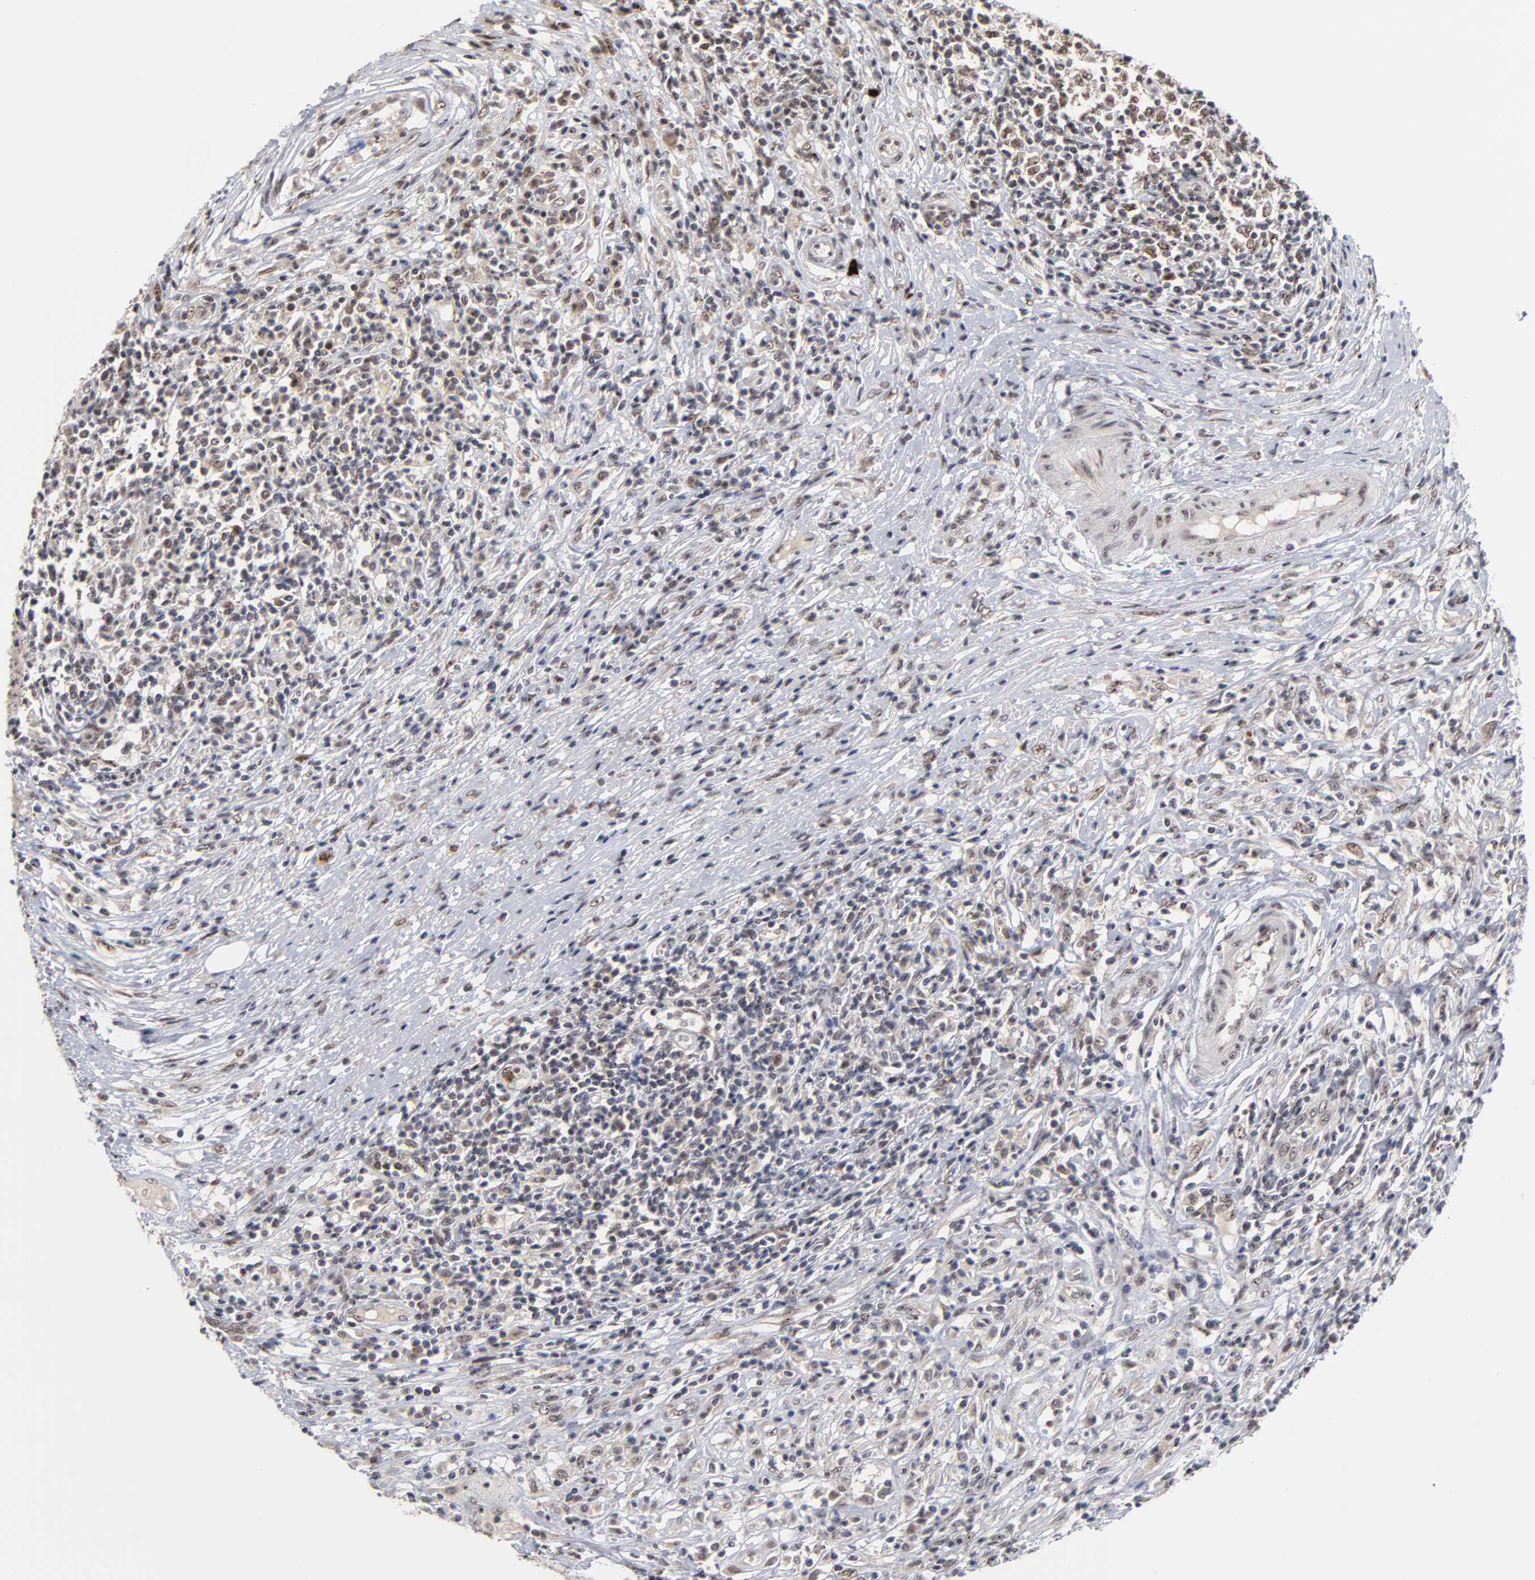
{"staining": {"intensity": "weak", "quantity": "25%-75%", "location": "nuclear"}, "tissue": "lymphoma", "cell_type": "Tumor cells", "image_type": "cancer", "snomed": [{"axis": "morphology", "description": "Malignant lymphoma, non-Hodgkin's type, High grade"}, {"axis": "topography", "description": "Lymph node"}], "caption": "Lymphoma stained with DAB immunohistochemistry (IHC) exhibits low levels of weak nuclear positivity in approximately 25%-75% of tumor cells. The protein is shown in brown color, while the nuclei are stained blue.", "gene": "ZNF419", "patient": {"sex": "female", "age": 84}}